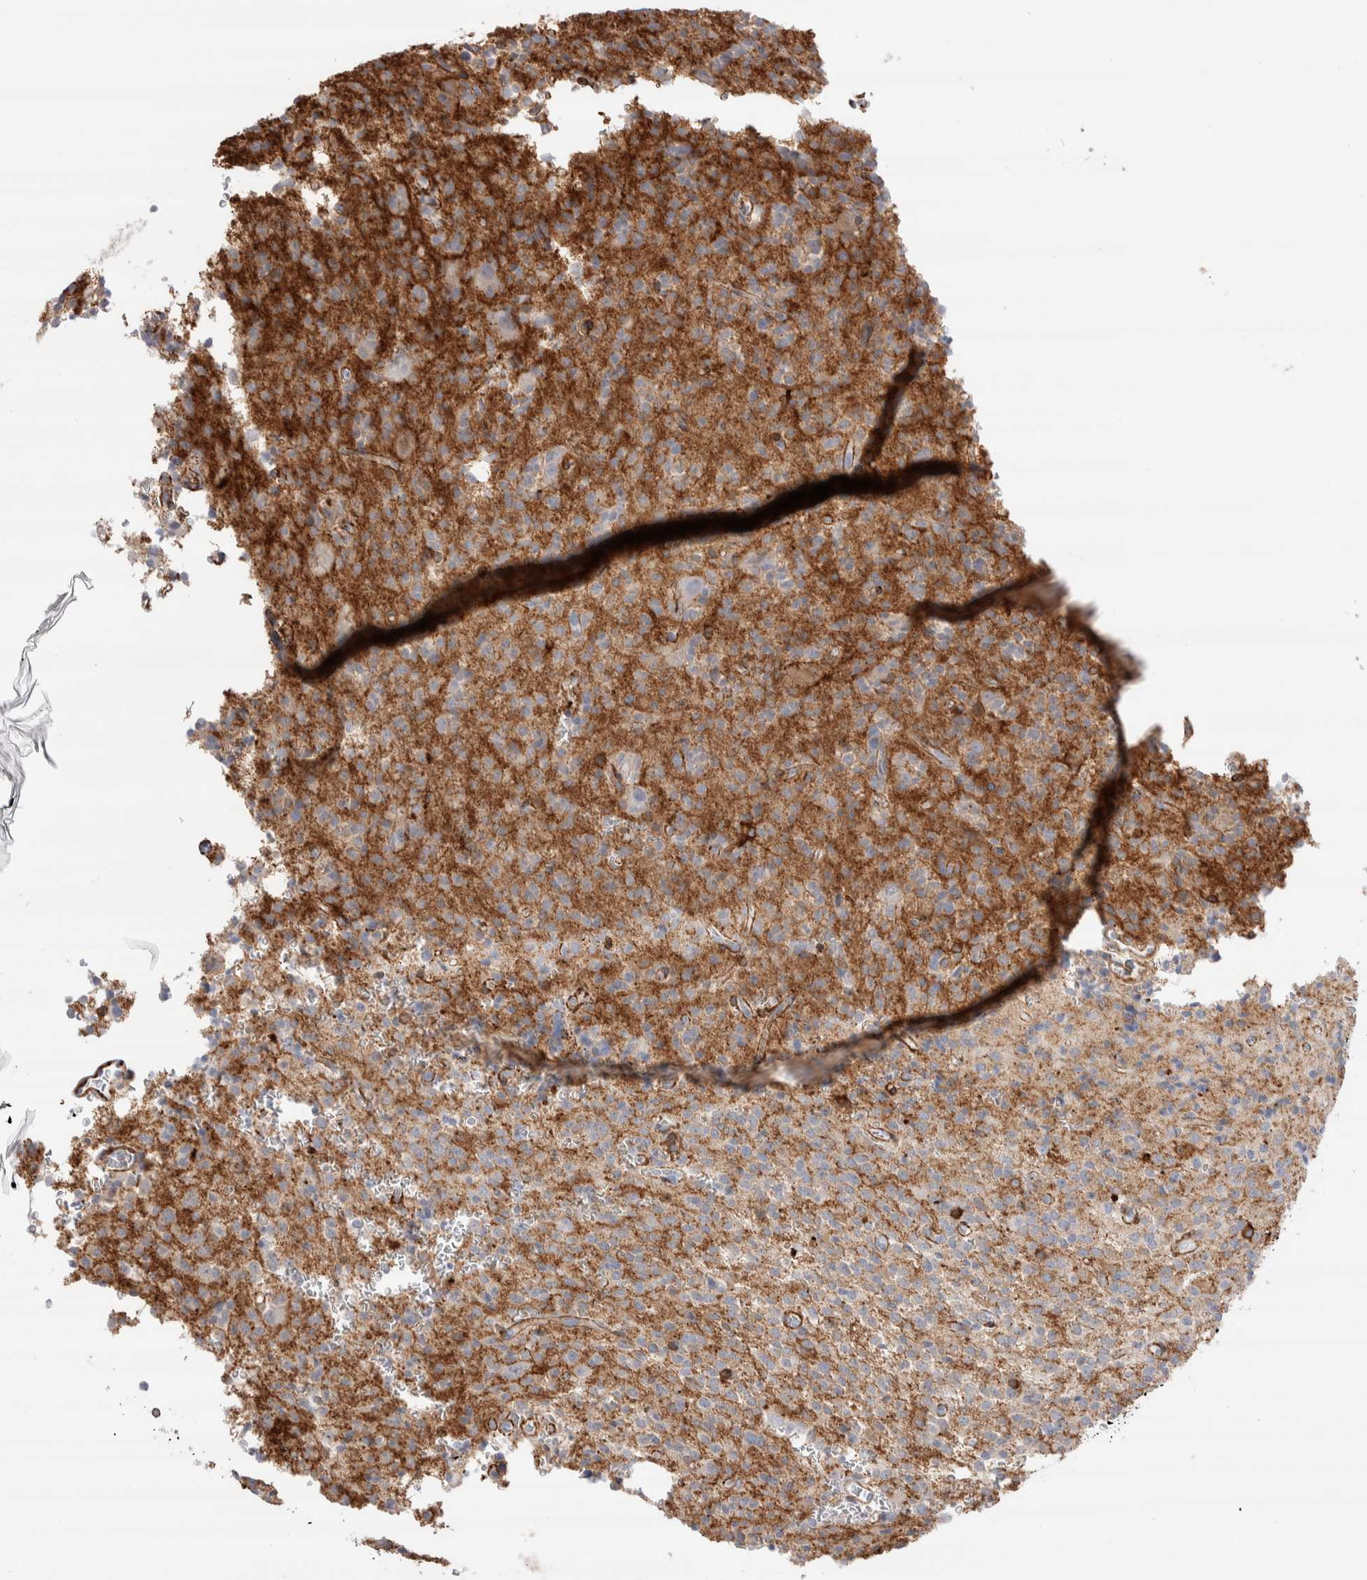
{"staining": {"intensity": "strong", "quantity": "25%-75%", "location": "cytoplasmic/membranous"}, "tissue": "glioma", "cell_type": "Tumor cells", "image_type": "cancer", "snomed": [{"axis": "morphology", "description": "Glioma, malignant, High grade"}, {"axis": "topography", "description": "Brain"}], "caption": "Glioma was stained to show a protein in brown. There is high levels of strong cytoplasmic/membranous staining in about 25%-75% of tumor cells. Using DAB (3,3'-diaminobenzidine) (brown) and hematoxylin (blue) stains, captured at high magnification using brightfield microscopy.", "gene": "SEPTIN4", "patient": {"sex": "male", "age": 34}}